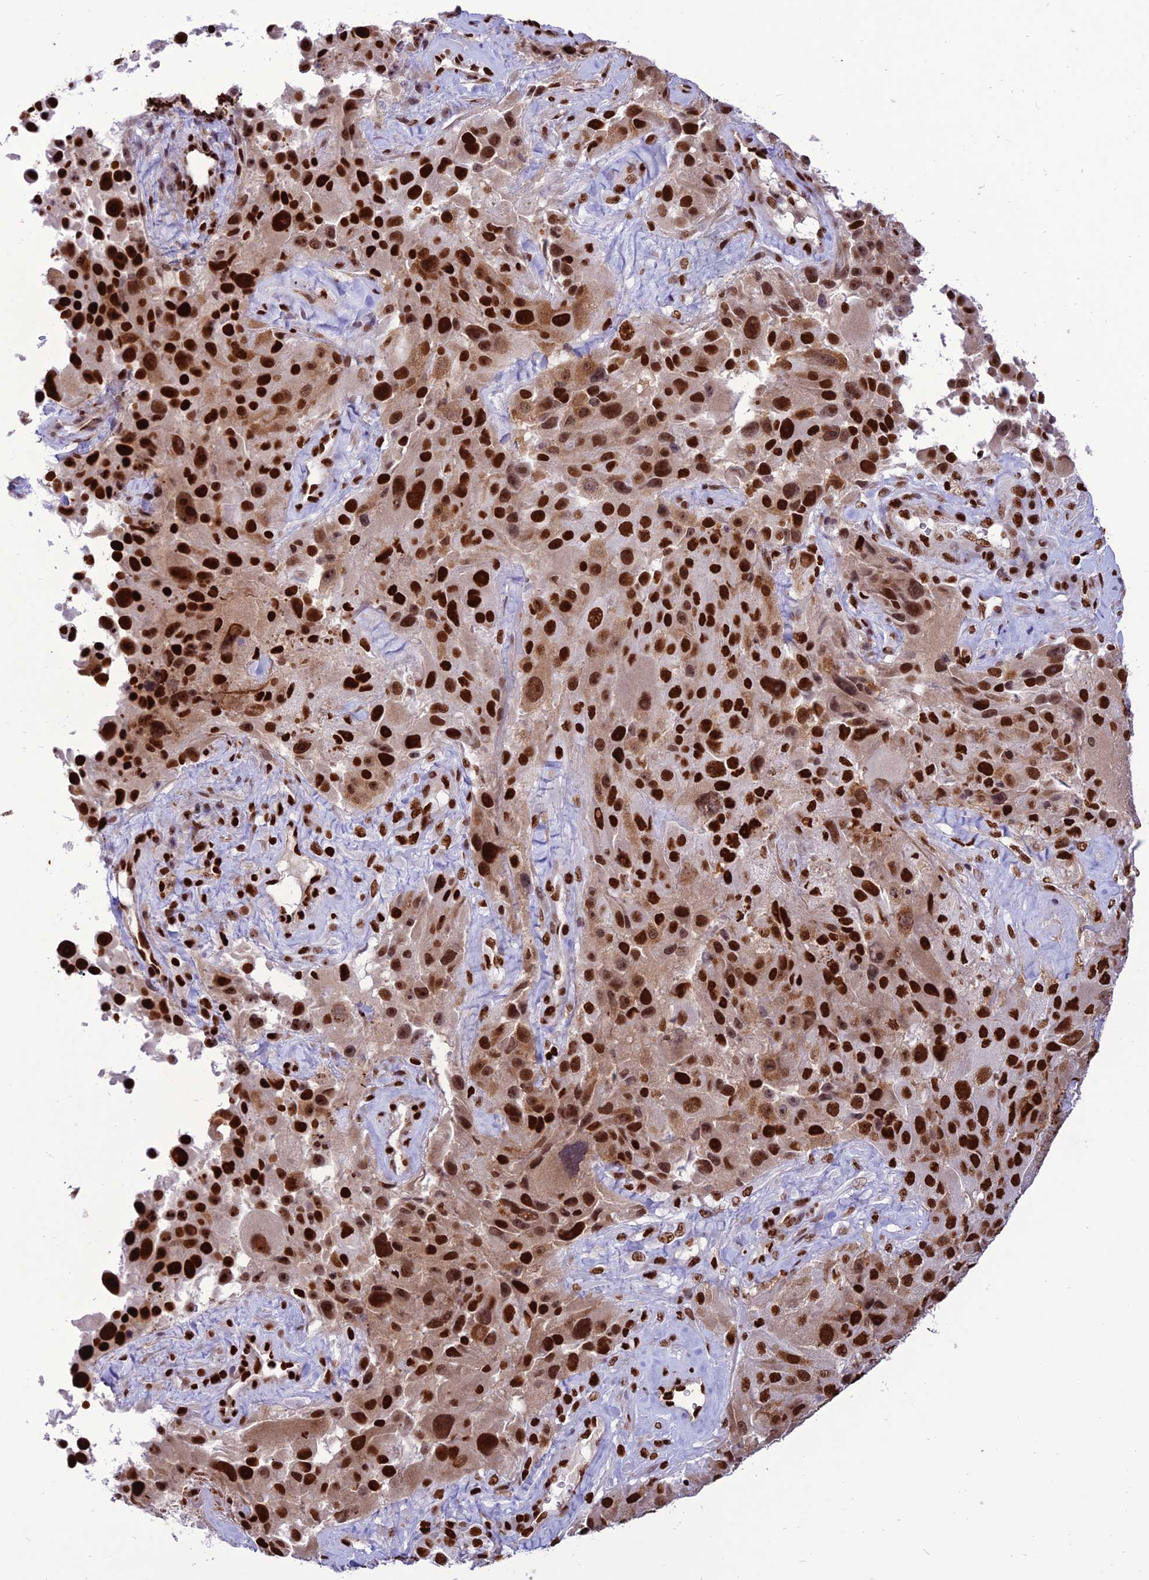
{"staining": {"intensity": "strong", "quantity": ">75%", "location": "nuclear"}, "tissue": "melanoma", "cell_type": "Tumor cells", "image_type": "cancer", "snomed": [{"axis": "morphology", "description": "Malignant melanoma, Metastatic site"}, {"axis": "topography", "description": "Lymph node"}], "caption": "Malignant melanoma (metastatic site) stained with DAB (3,3'-diaminobenzidine) IHC displays high levels of strong nuclear expression in about >75% of tumor cells.", "gene": "INO80E", "patient": {"sex": "male", "age": 62}}